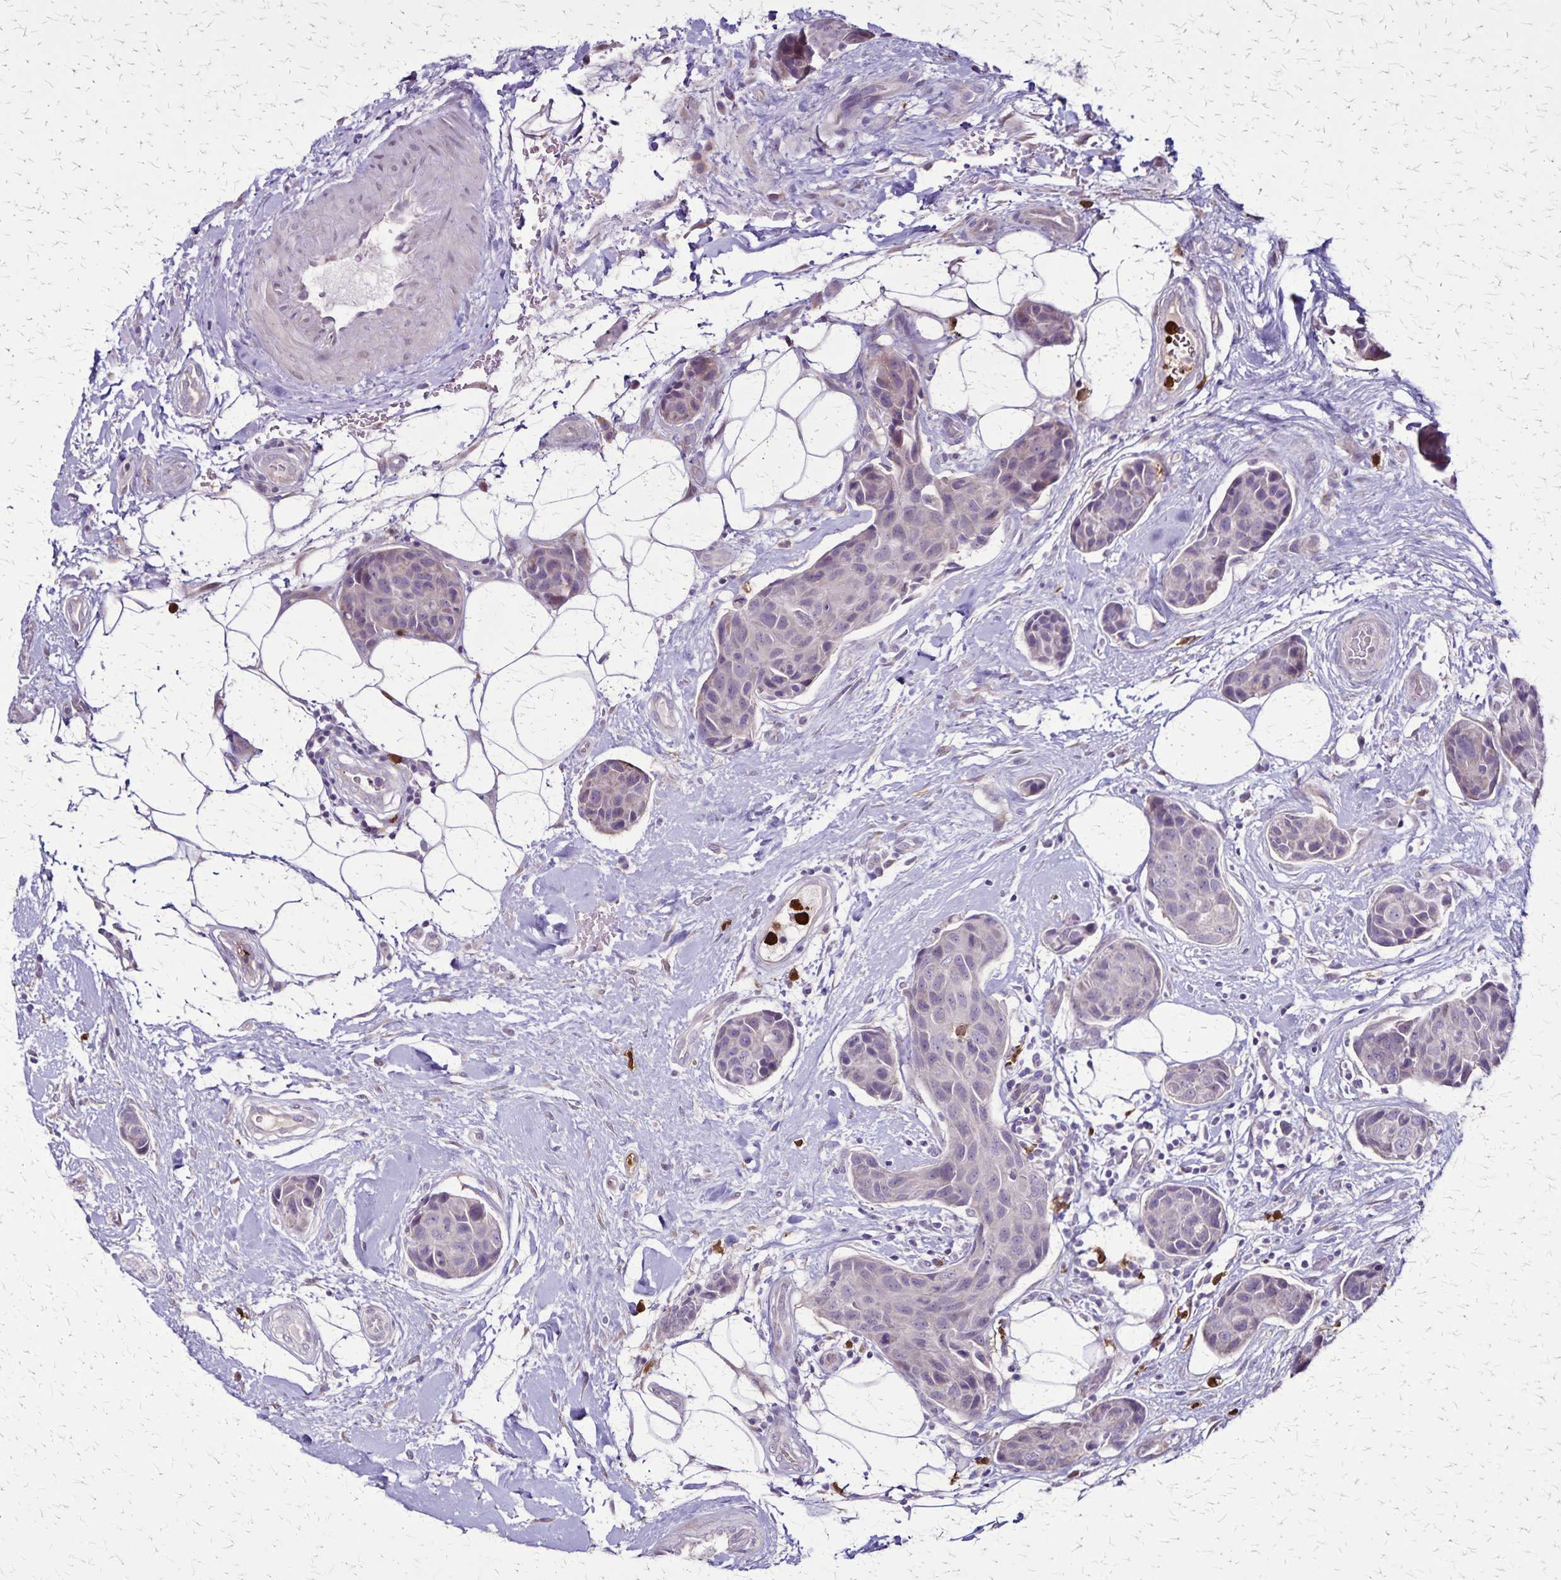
{"staining": {"intensity": "negative", "quantity": "none", "location": "none"}, "tissue": "breast cancer", "cell_type": "Tumor cells", "image_type": "cancer", "snomed": [{"axis": "morphology", "description": "Duct carcinoma"}, {"axis": "topography", "description": "Breast"}, {"axis": "topography", "description": "Lymph node"}], "caption": "DAB (3,3'-diaminobenzidine) immunohistochemical staining of breast cancer demonstrates no significant staining in tumor cells.", "gene": "ULBP3", "patient": {"sex": "female", "age": 80}}